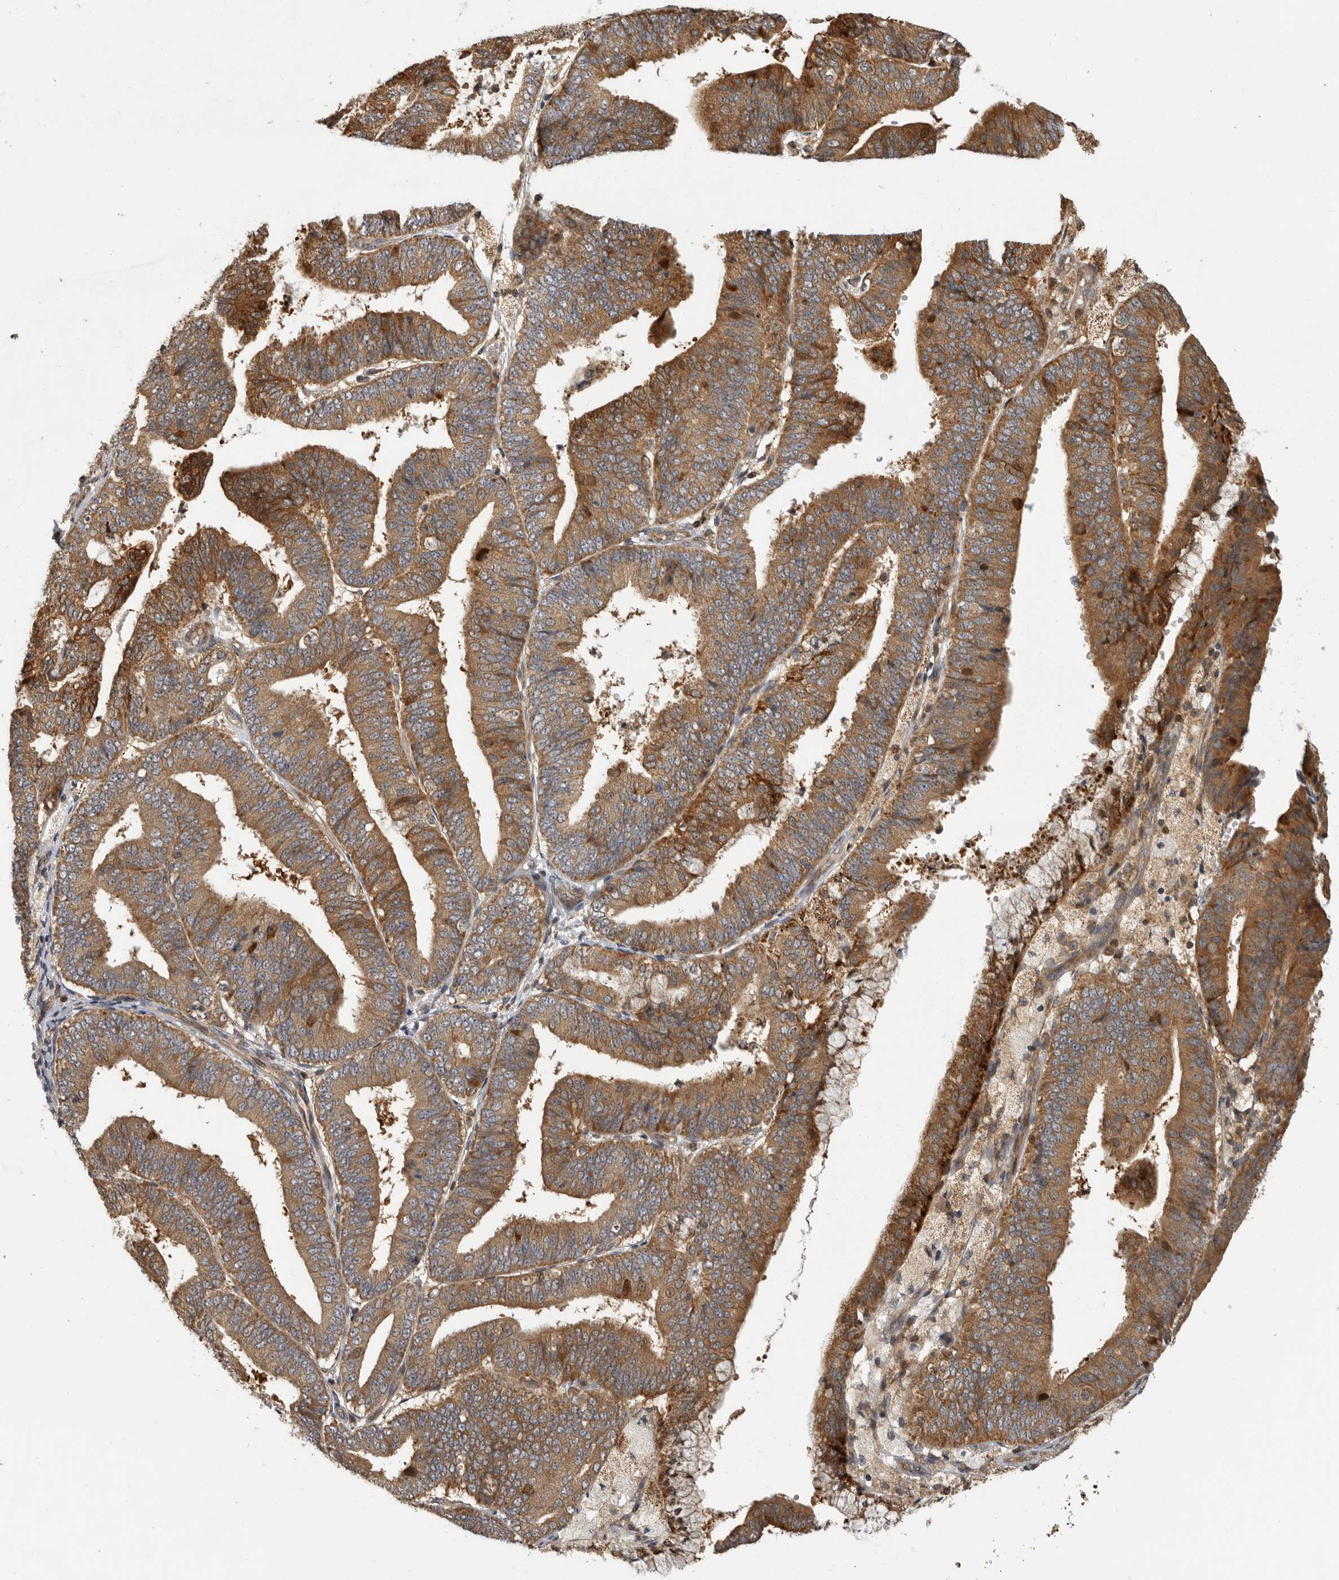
{"staining": {"intensity": "moderate", "quantity": ">75%", "location": "cytoplasmic/membranous"}, "tissue": "endometrial cancer", "cell_type": "Tumor cells", "image_type": "cancer", "snomed": [{"axis": "morphology", "description": "Adenocarcinoma, NOS"}, {"axis": "topography", "description": "Endometrium"}], "caption": "DAB immunohistochemical staining of human adenocarcinoma (endometrial) exhibits moderate cytoplasmic/membranous protein staining in approximately >75% of tumor cells. (Brightfield microscopy of DAB IHC at high magnification).", "gene": "SWT1", "patient": {"sex": "female", "age": 63}}